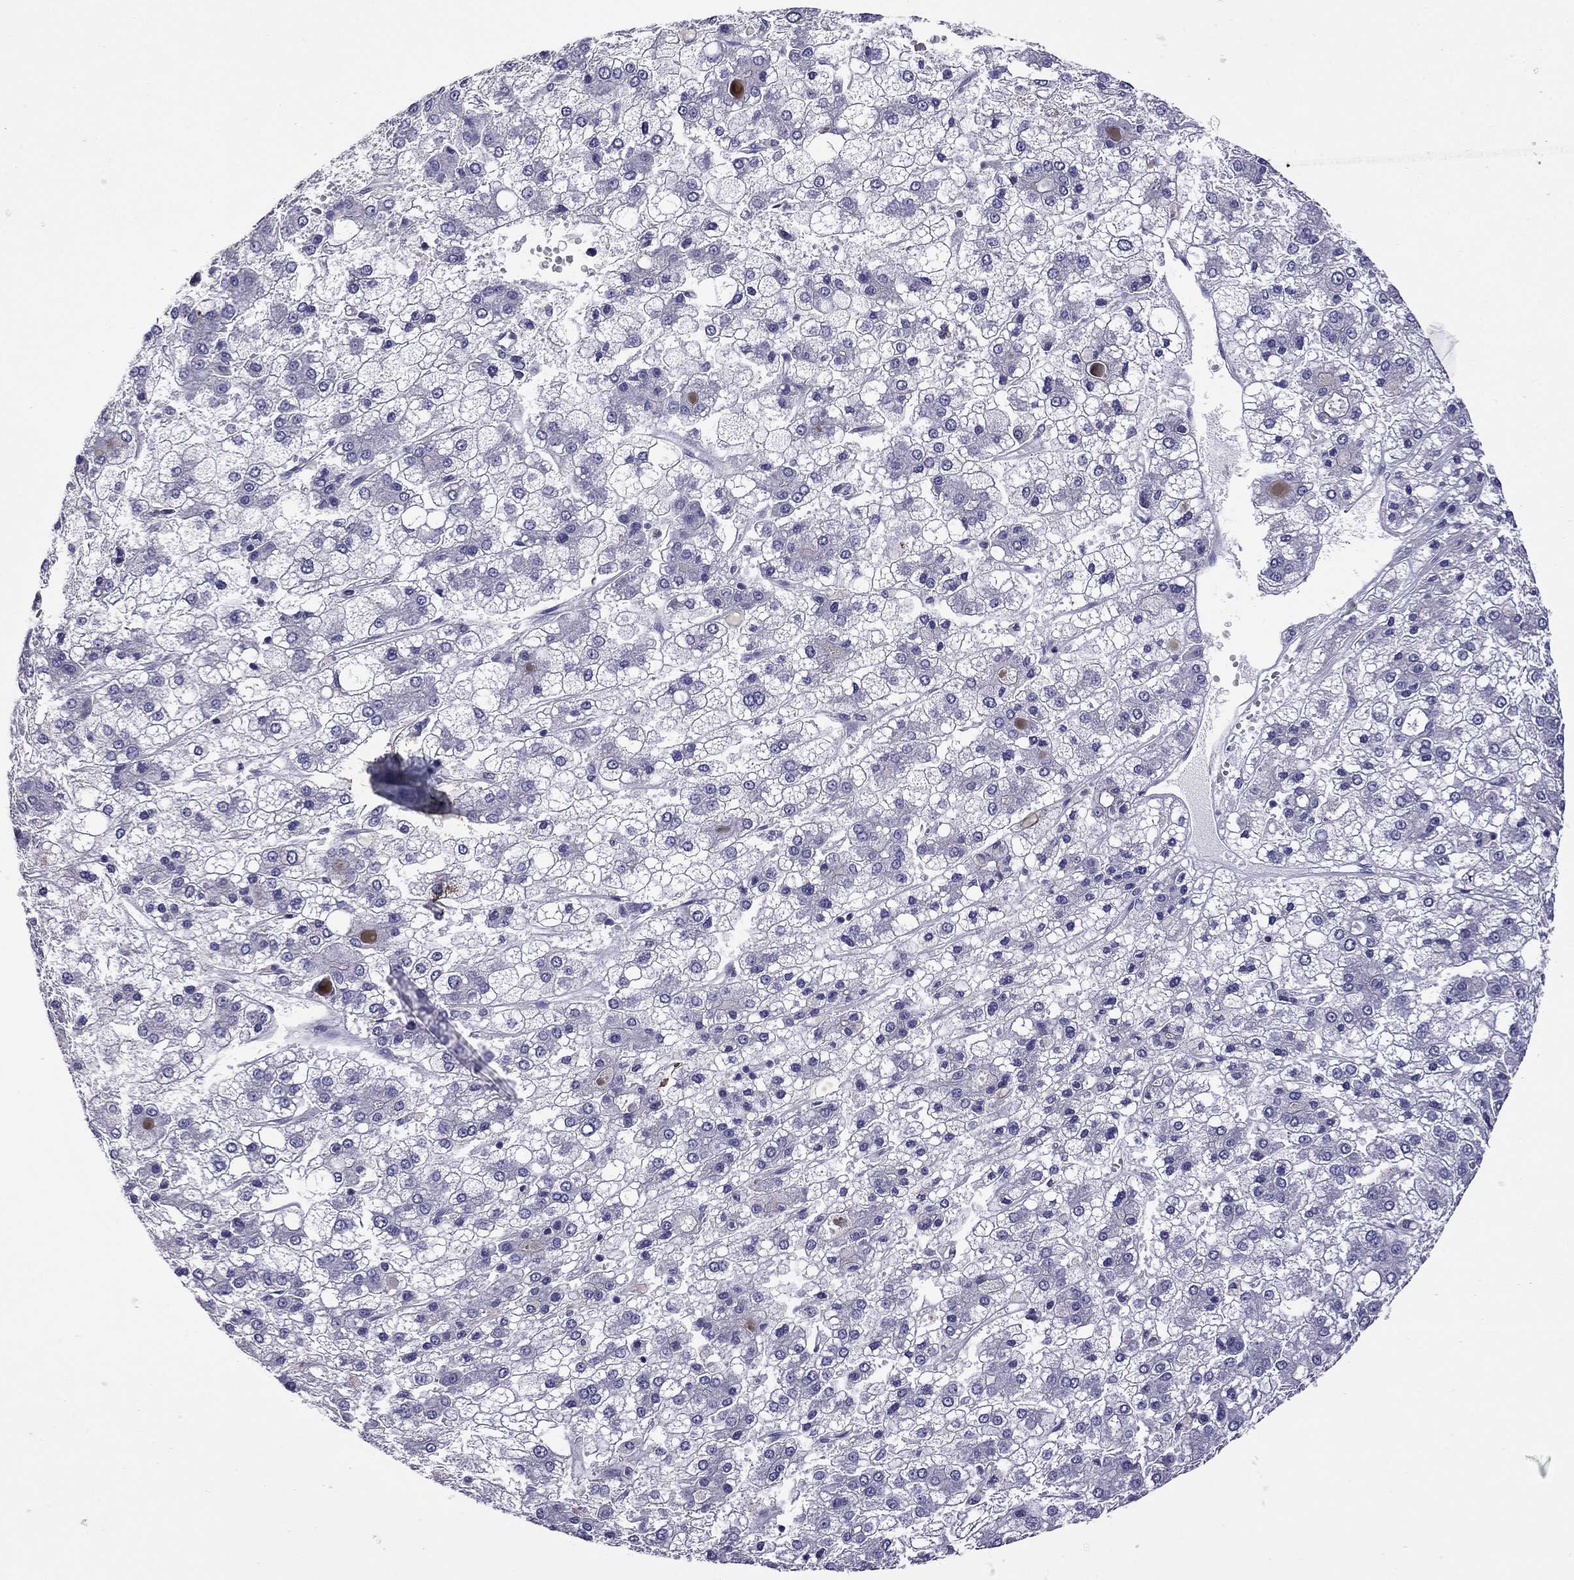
{"staining": {"intensity": "negative", "quantity": "none", "location": "none"}, "tissue": "liver cancer", "cell_type": "Tumor cells", "image_type": "cancer", "snomed": [{"axis": "morphology", "description": "Carcinoma, Hepatocellular, NOS"}, {"axis": "topography", "description": "Liver"}], "caption": "Liver hepatocellular carcinoma stained for a protein using immunohistochemistry (IHC) shows no staining tumor cells.", "gene": "STAR", "patient": {"sex": "male", "age": 73}}